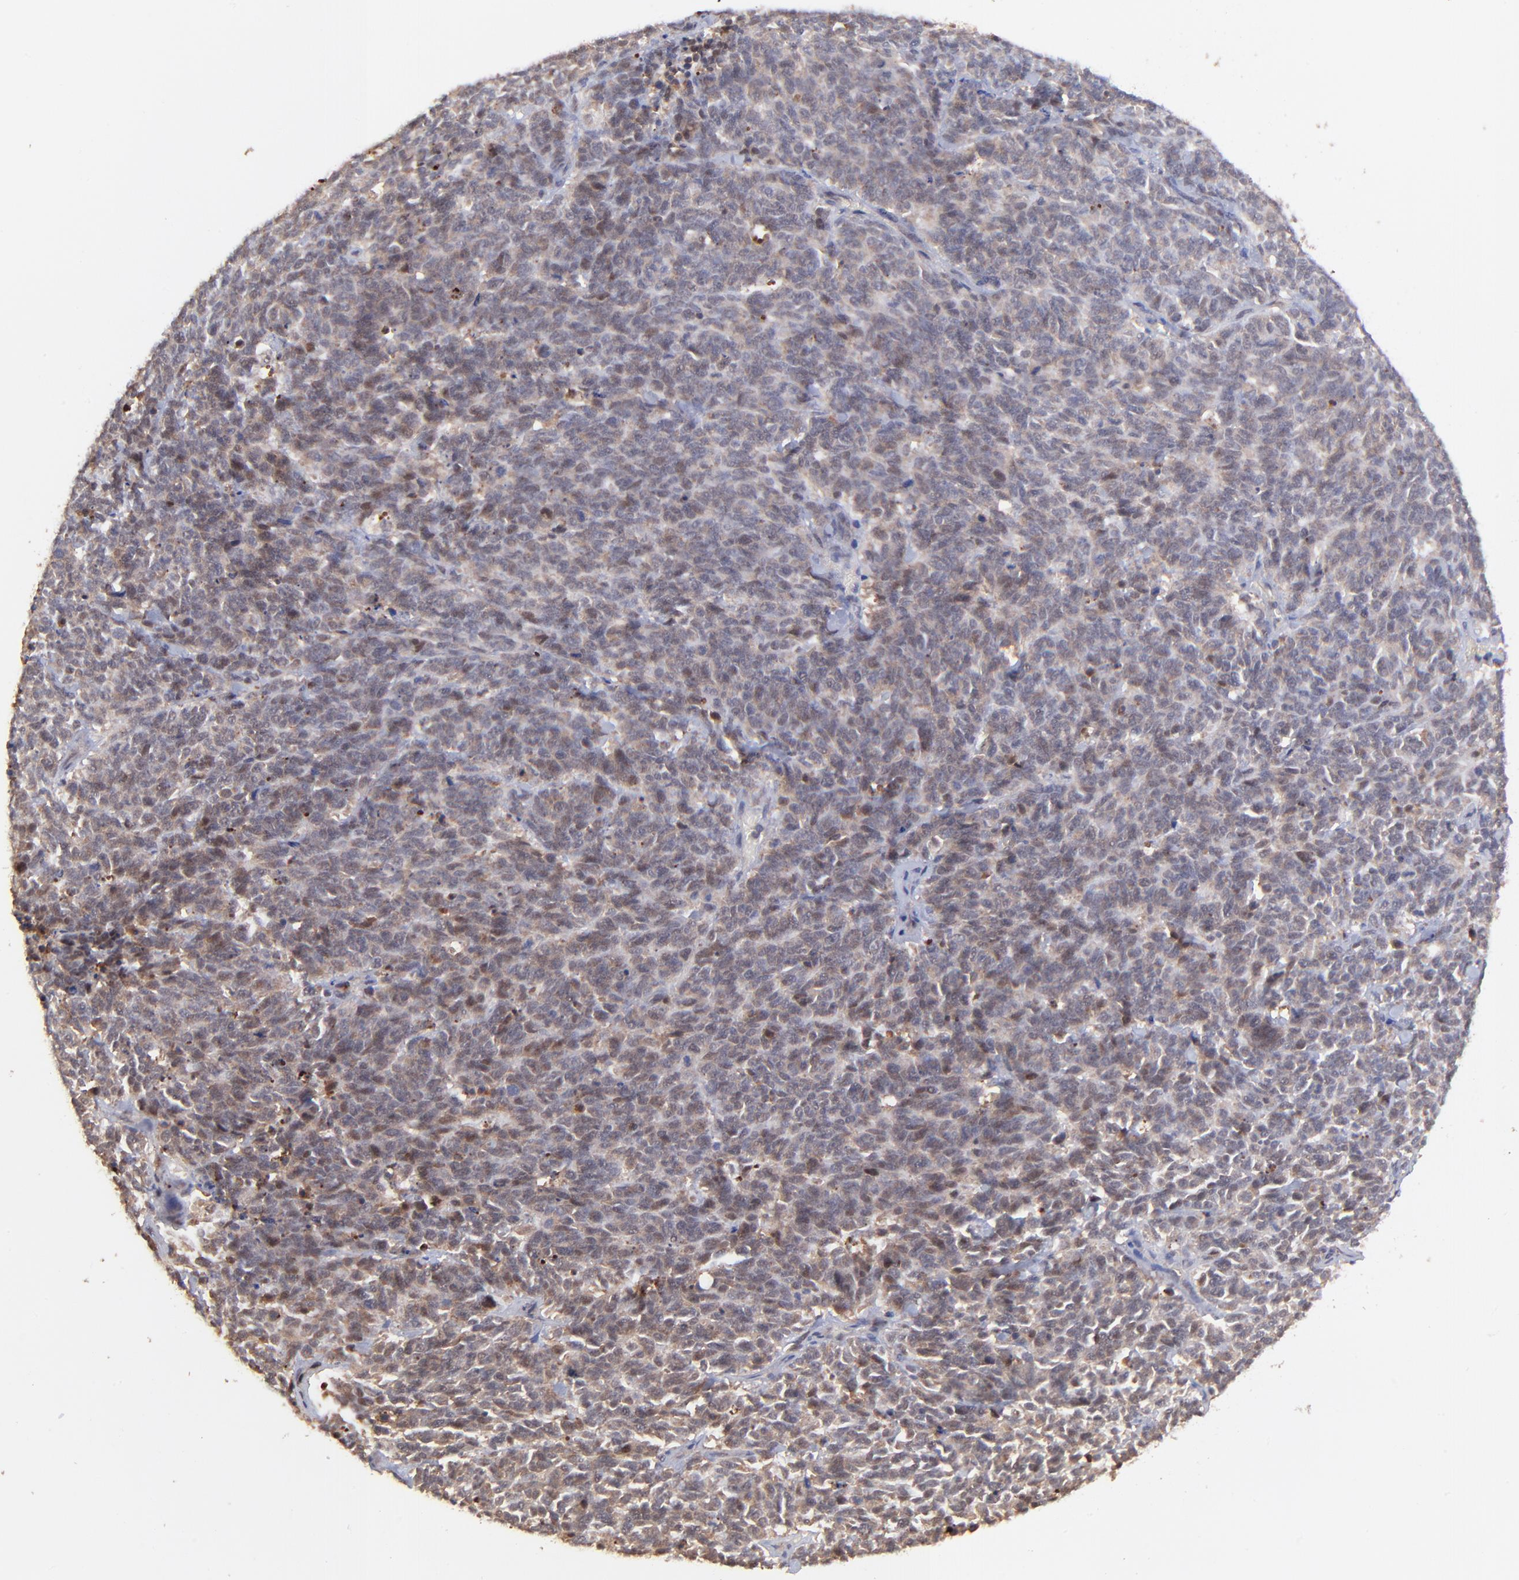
{"staining": {"intensity": "weak", "quantity": ">75%", "location": "cytoplasmic/membranous"}, "tissue": "lung cancer", "cell_type": "Tumor cells", "image_type": "cancer", "snomed": [{"axis": "morphology", "description": "Neoplasm, malignant, NOS"}, {"axis": "topography", "description": "Lung"}], "caption": "There is low levels of weak cytoplasmic/membranous staining in tumor cells of lung neoplasm (malignant), as demonstrated by immunohistochemical staining (brown color).", "gene": "PSMA6", "patient": {"sex": "female", "age": 58}}